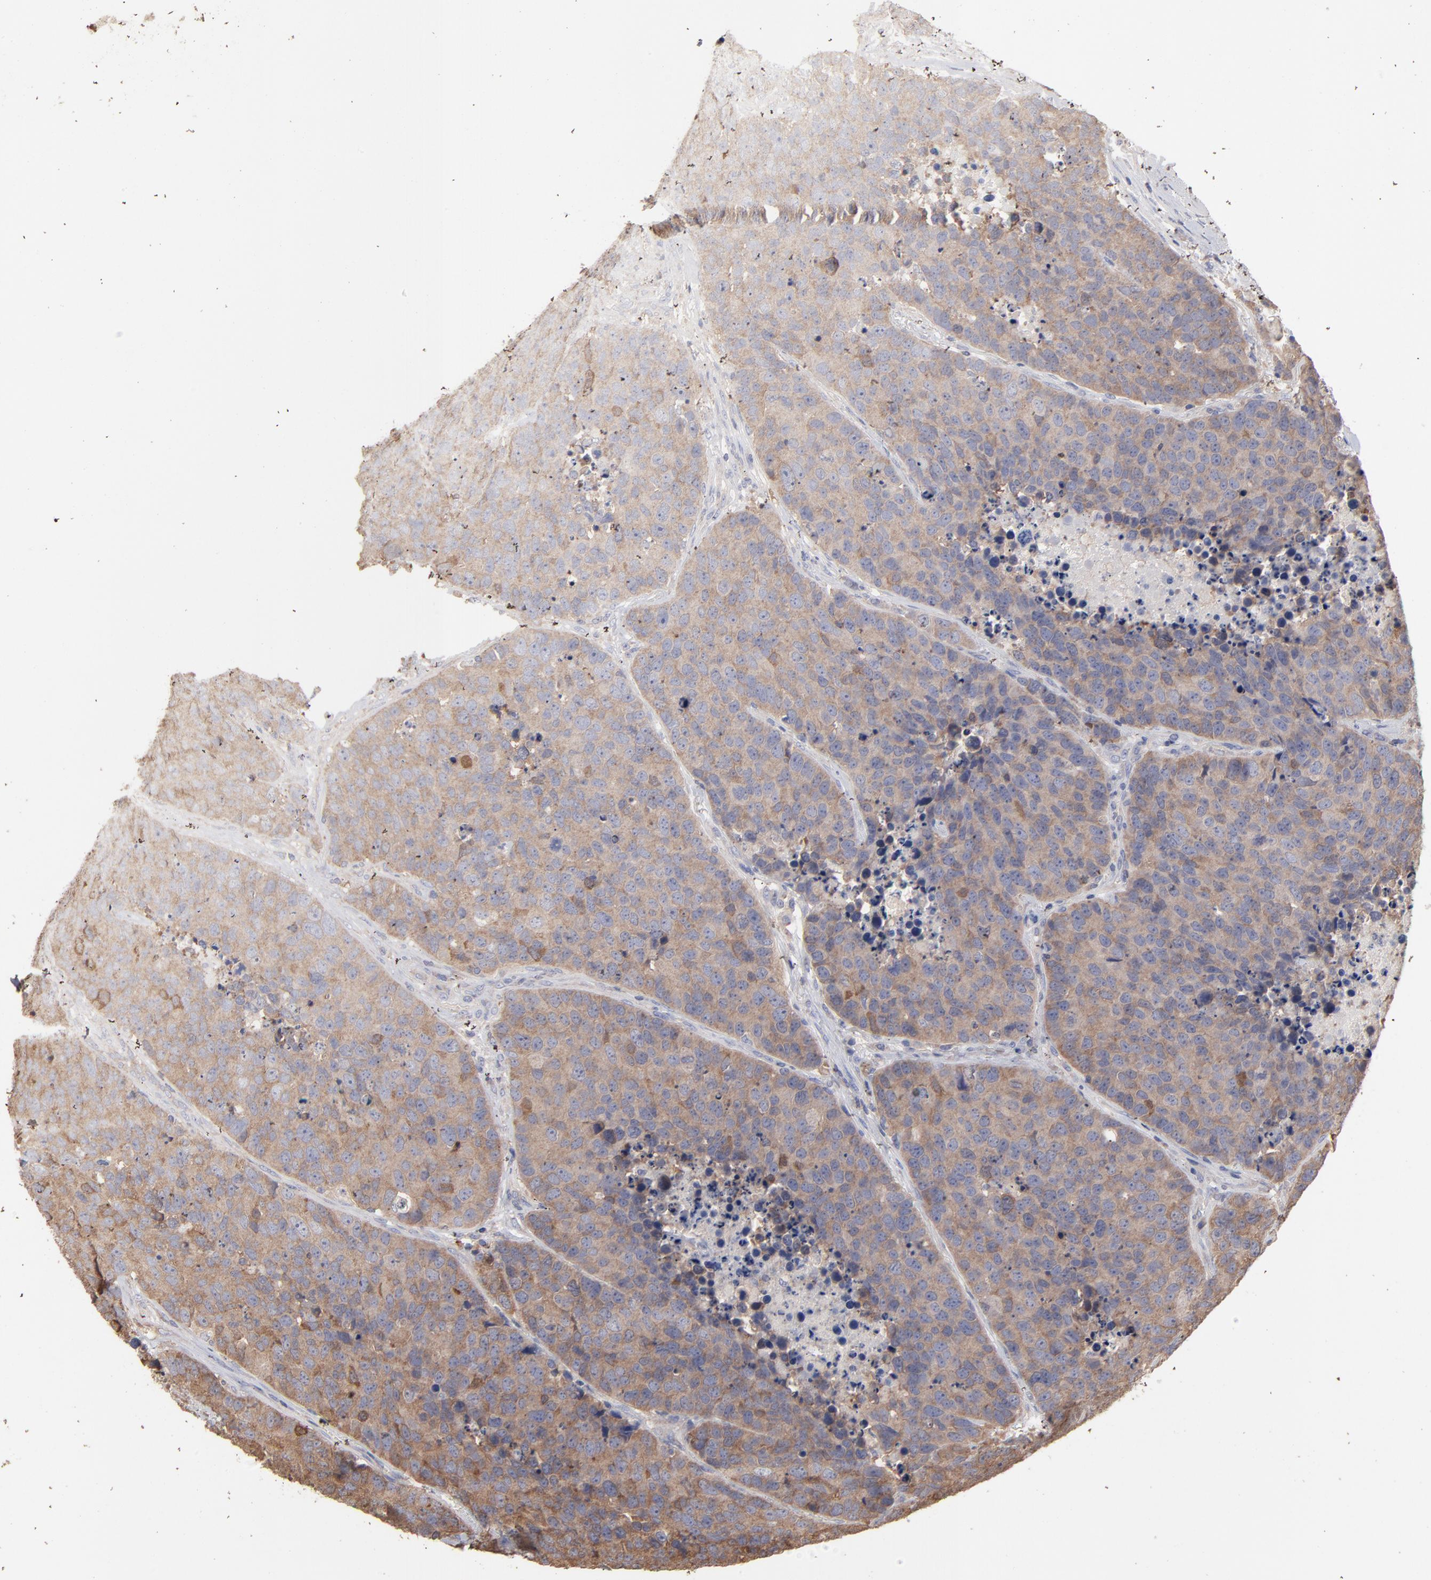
{"staining": {"intensity": "moderate", "quantity": ">75%", "location": "cytoplasmic/membranous"}, "tissue": "carcinoid", "cell_type": "Tumor cells", "image_type": "cancer", "snomed": [{"axis": "morphology", "description": "Carcinoid, malignant, NOS"}, {"axis": "topography", "description": "Lung"}], "caption": "This is a micrograph of immunohistochemistry staining of malignant carcinoid, which shows moderate expression in the cytoplasmic/membranous of tumor cells.", "gene": "TANGO2", "patient": {"sex": "male", "age": 60}}